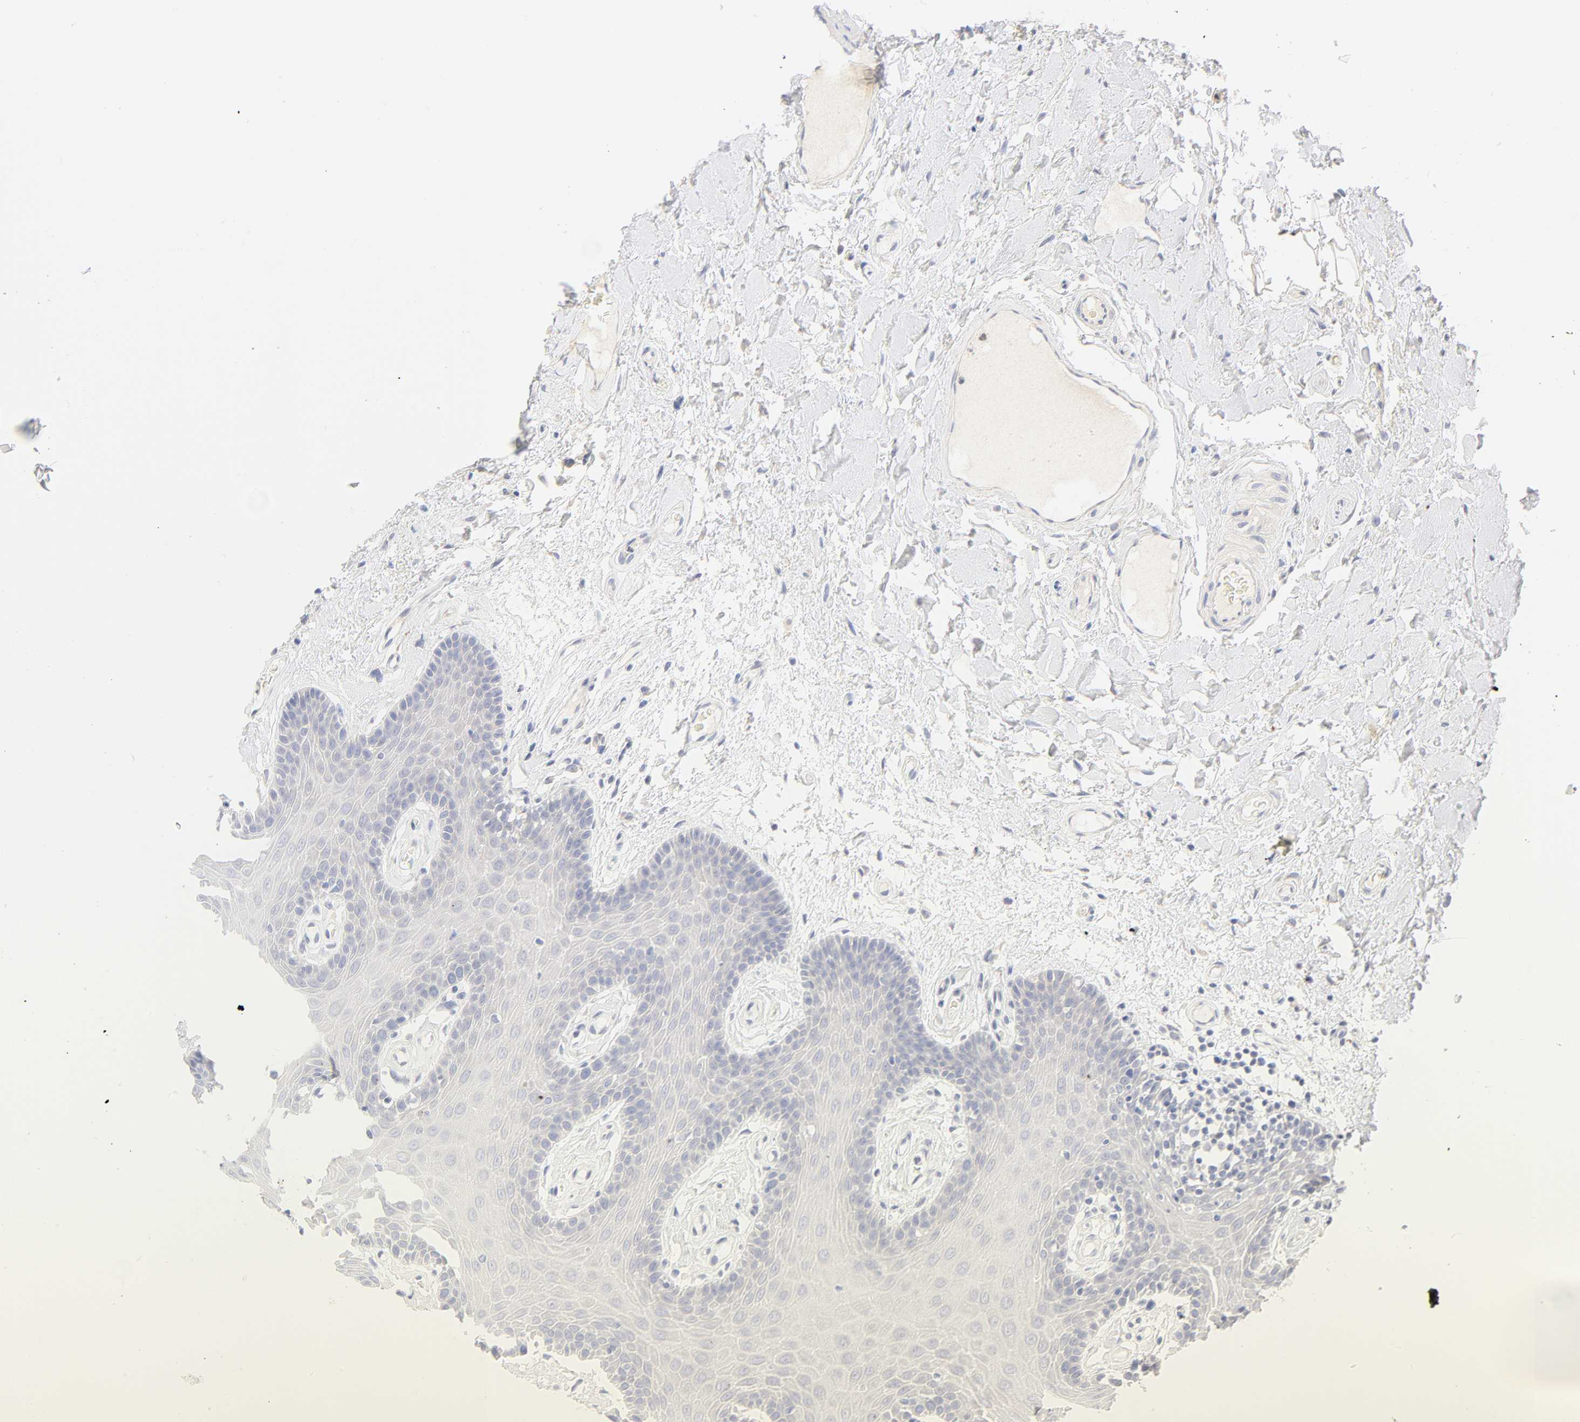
{"staining": {"intensity": "negative", "quantity": "none", "location": "none"}, "tissue": "oral mucosa", "cell_type": "Squamous epithelial cells", "image_type": "normal", "snomed": [{"axis": "morphology", "description": "Normal tissue, NOS"}, {"axis": "morphology", "description": "Squamous cell carcinoma, NOS"}, {"axis": "topography", "description": "Skeletal muscle"}, {"axis": "topography", "description": "Oral tissue"}, {"axis": "topography", "description": "Head-Neck"}], "caption": "High magnification brightfield microscopy of unremarkable oral mucosa stained with DAB (brown) and counterstained with hematoxylin (blue): squamous epithelial cells show no significant staining. (Brightfield microscopy of DAB (3,3'-diaminobenzidine) IHC at high magnification).", "gene": "MTERF2", "patient": {"sex": "male", "age": 71}}